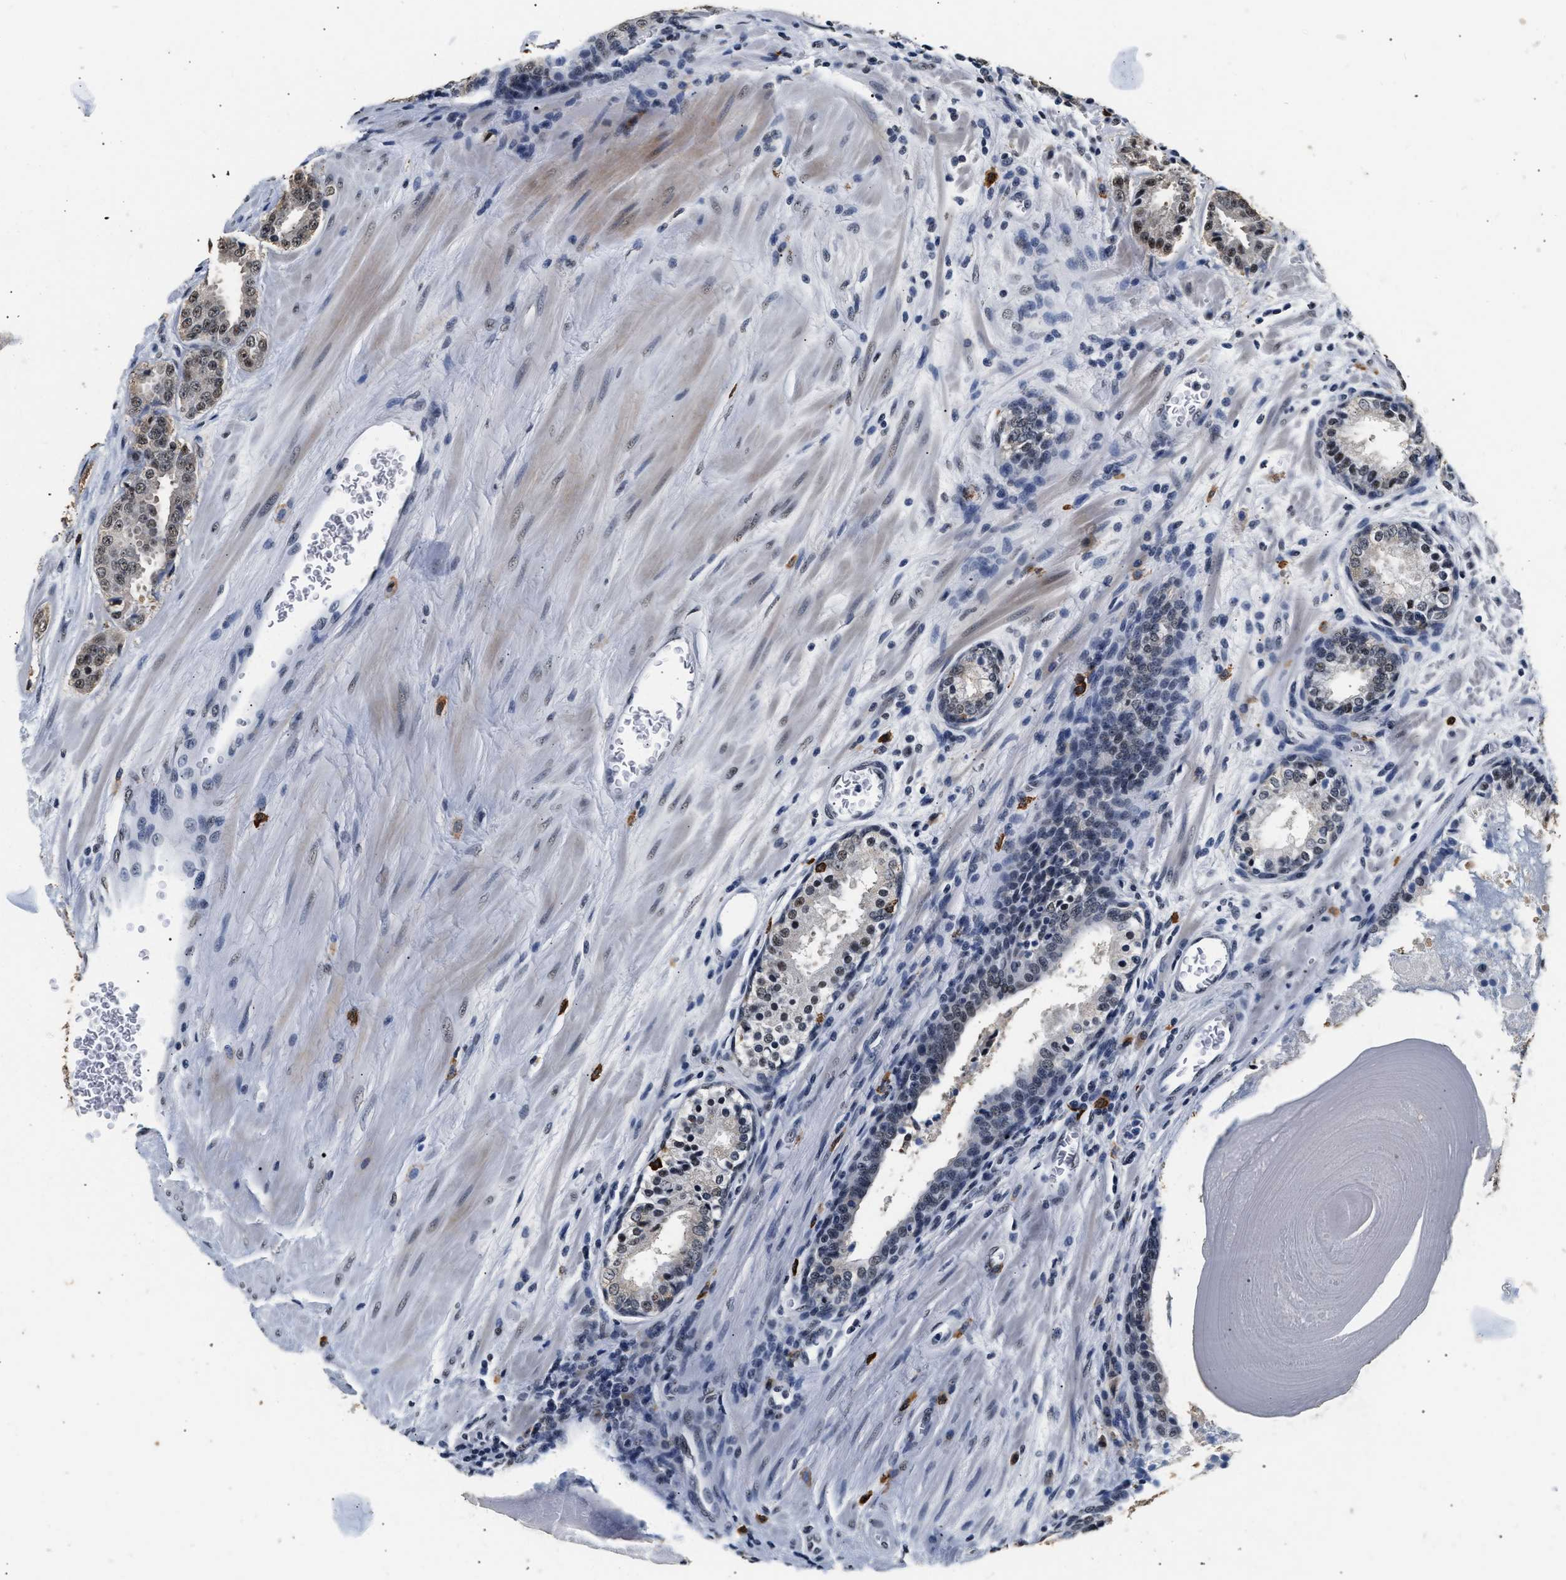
{"staining": {"intensity": "weak", "quantity": ">75%", "location": "nuclear"}, "tissue": "prostate cancer", "cell_type": "Tumor cells", "image_type": "cancer", "snomed": [{"axis": "morphology", "description": "Adenocarcinoma, High grade"}, {"axis": "topography", "description": "Prostate"}], "caption": "This is an image of immunohistochemistry (IHC) staining of prostate cancer, which shows weak positivity in the nuclear of tumor cells.", "gene": "THOC1", "patient": {"sex": "male", "age": 60}}